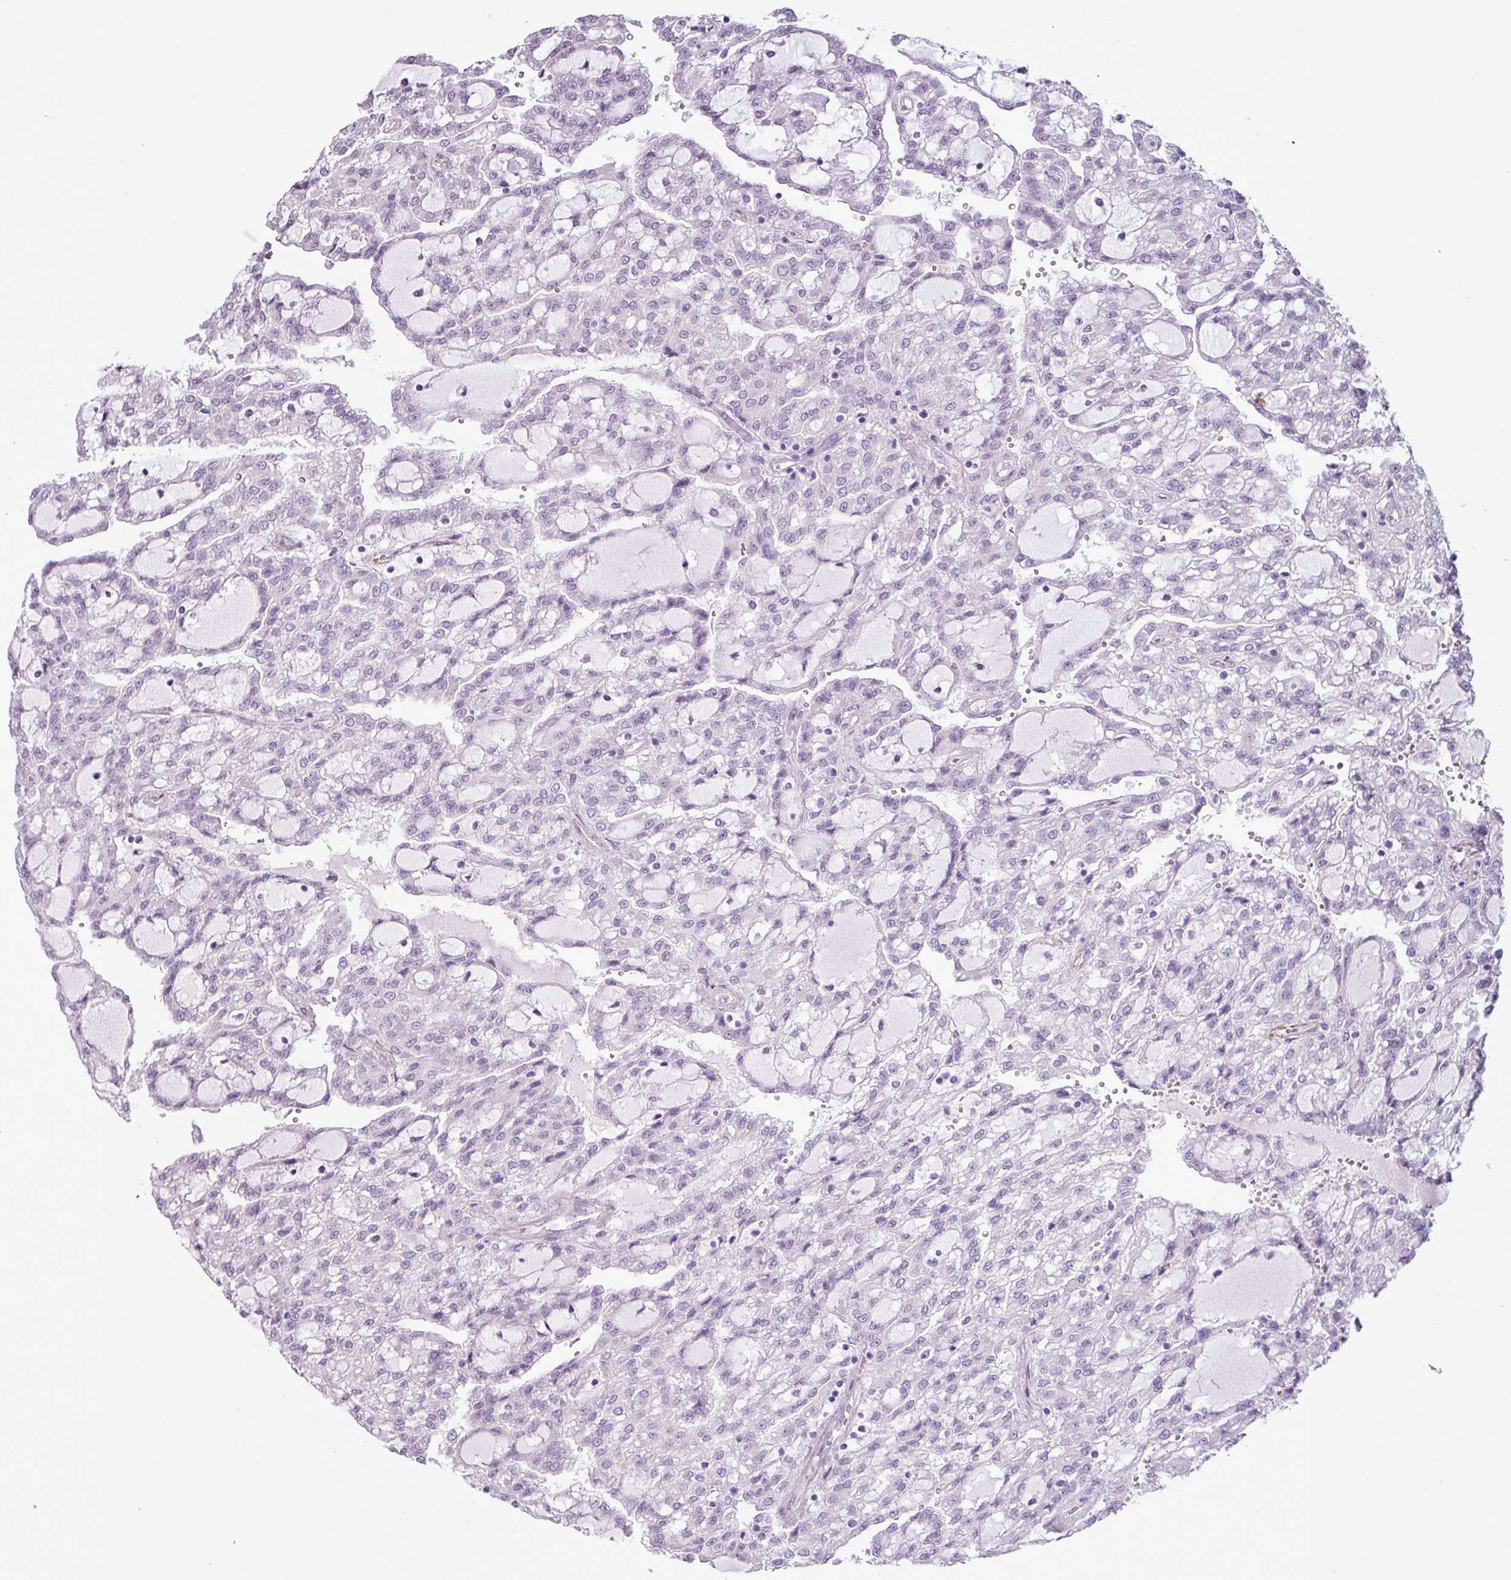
{"staining": {"intensity": "negative", "quantity": "none", "location": "none"}, "tissue": "renal cancer", "cell_type": "Tumor cells", "image_type": "cancer", "snomed": [{"axis": "morphology", "description": "Adenocarcinoma, NOS"}, {"axis": "topography", "description": "Kidney"}], "caption": "IHC of human renal adenocarcinoma demonstrates no expression in tumor cells. Brightfield microscopy of immunohistochemistry (IHC) stained with DAB (brown) and hematoxylin (blue), captured at high magnification.", "gene": "ATP10A", "patient": {"sex": "male", "age": 63}}